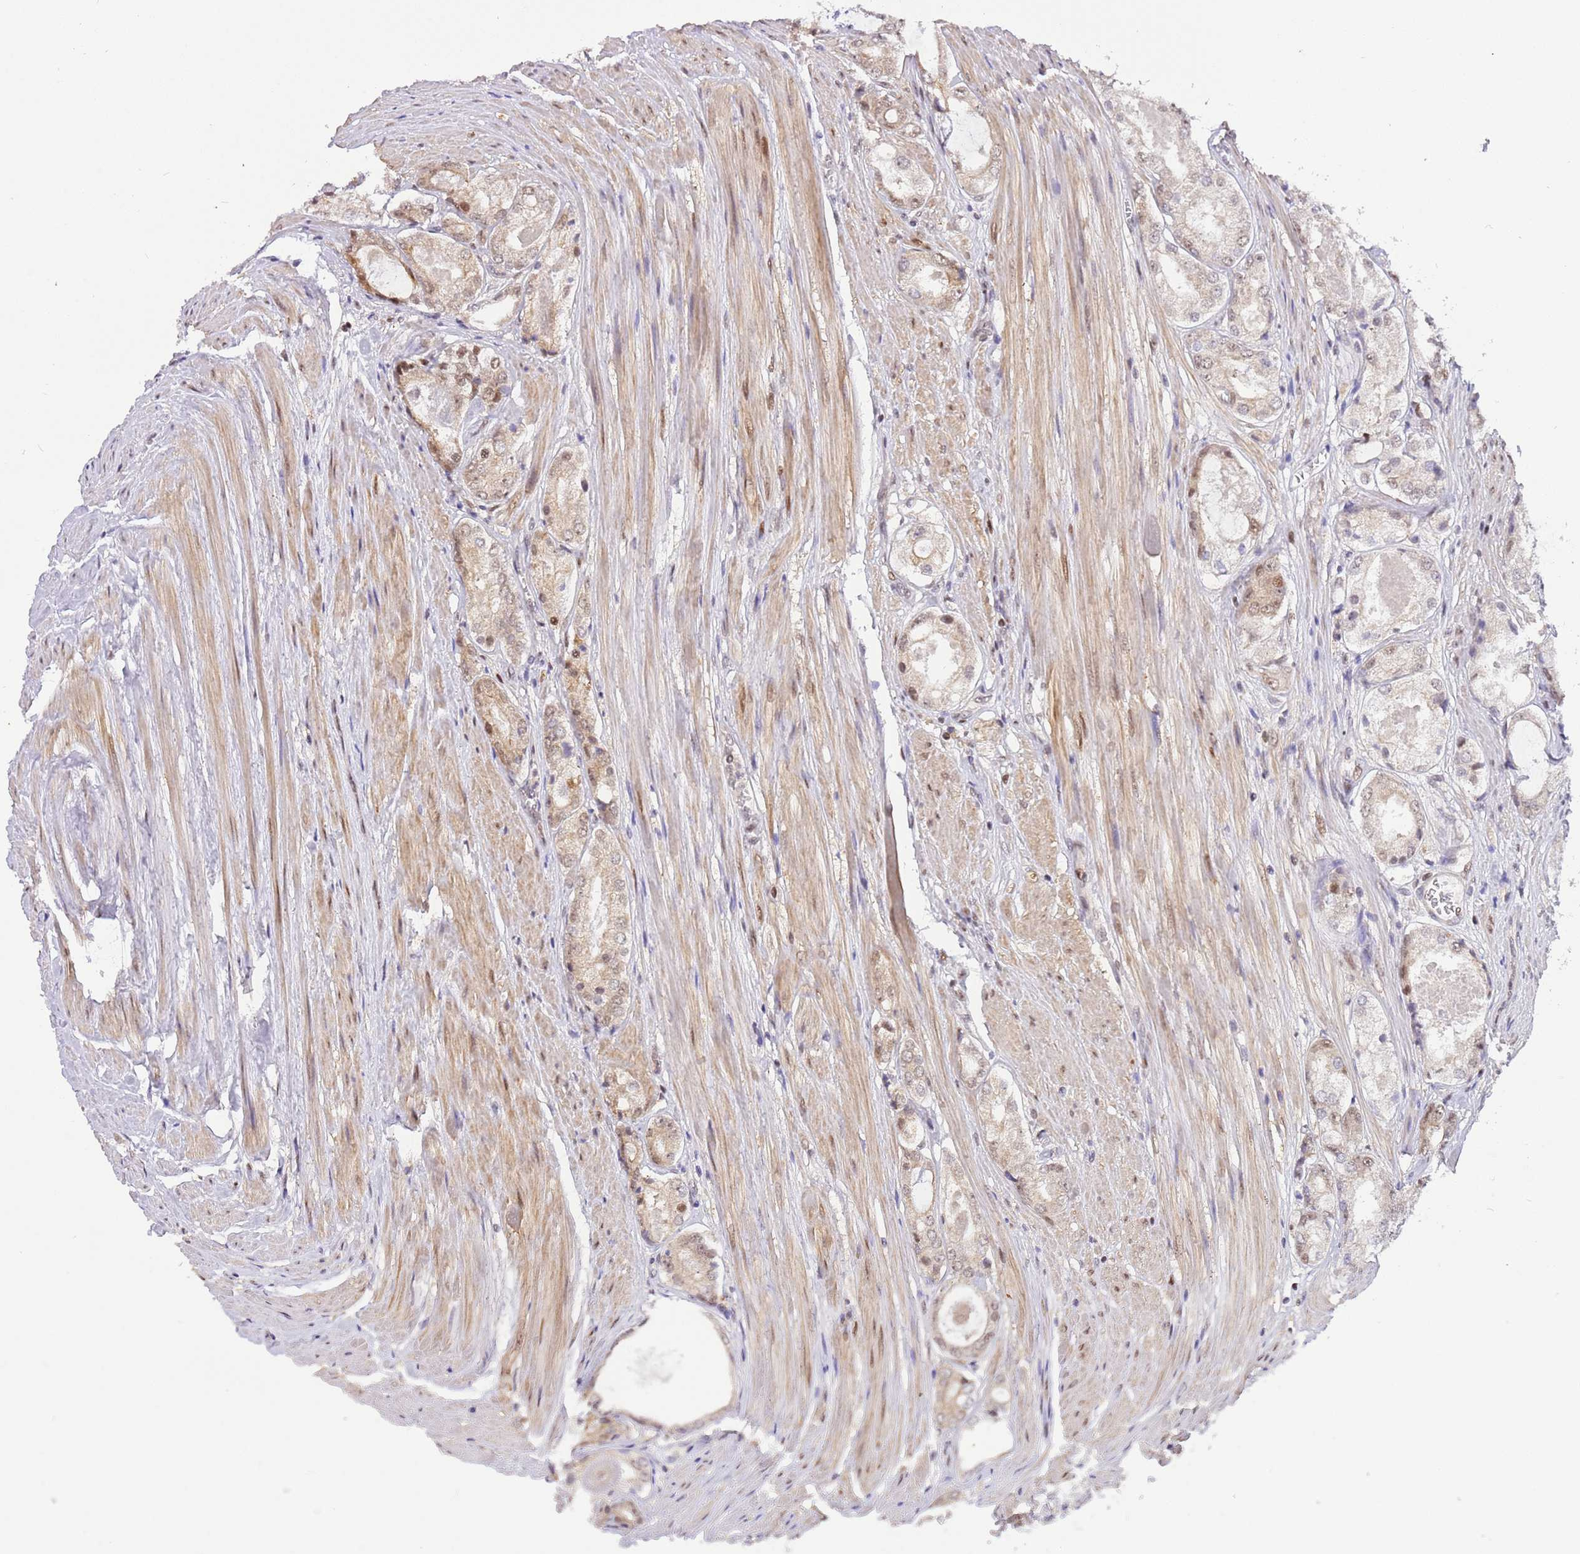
{"staining": {"intensity": "moderate", "quantity": "<25%", "location": "nuclear"}, "tissue": "prostate cancer", "cell_type": "Tumor cells", "image_type": "cancer", "snomed": [{"axis": "morphology", "description": "Adenocarcinoma, Low grade"}, {"axis": "topography", "description": "Prostate"}], "caption": "Protein staining of prostate cancer (adenocarcinoma (low-grade)) tissue displays moderate nuclear positivity in about <25% of tumor cells.", "gene": "RFK", "patient": {"sex": "male", "age": 68}}